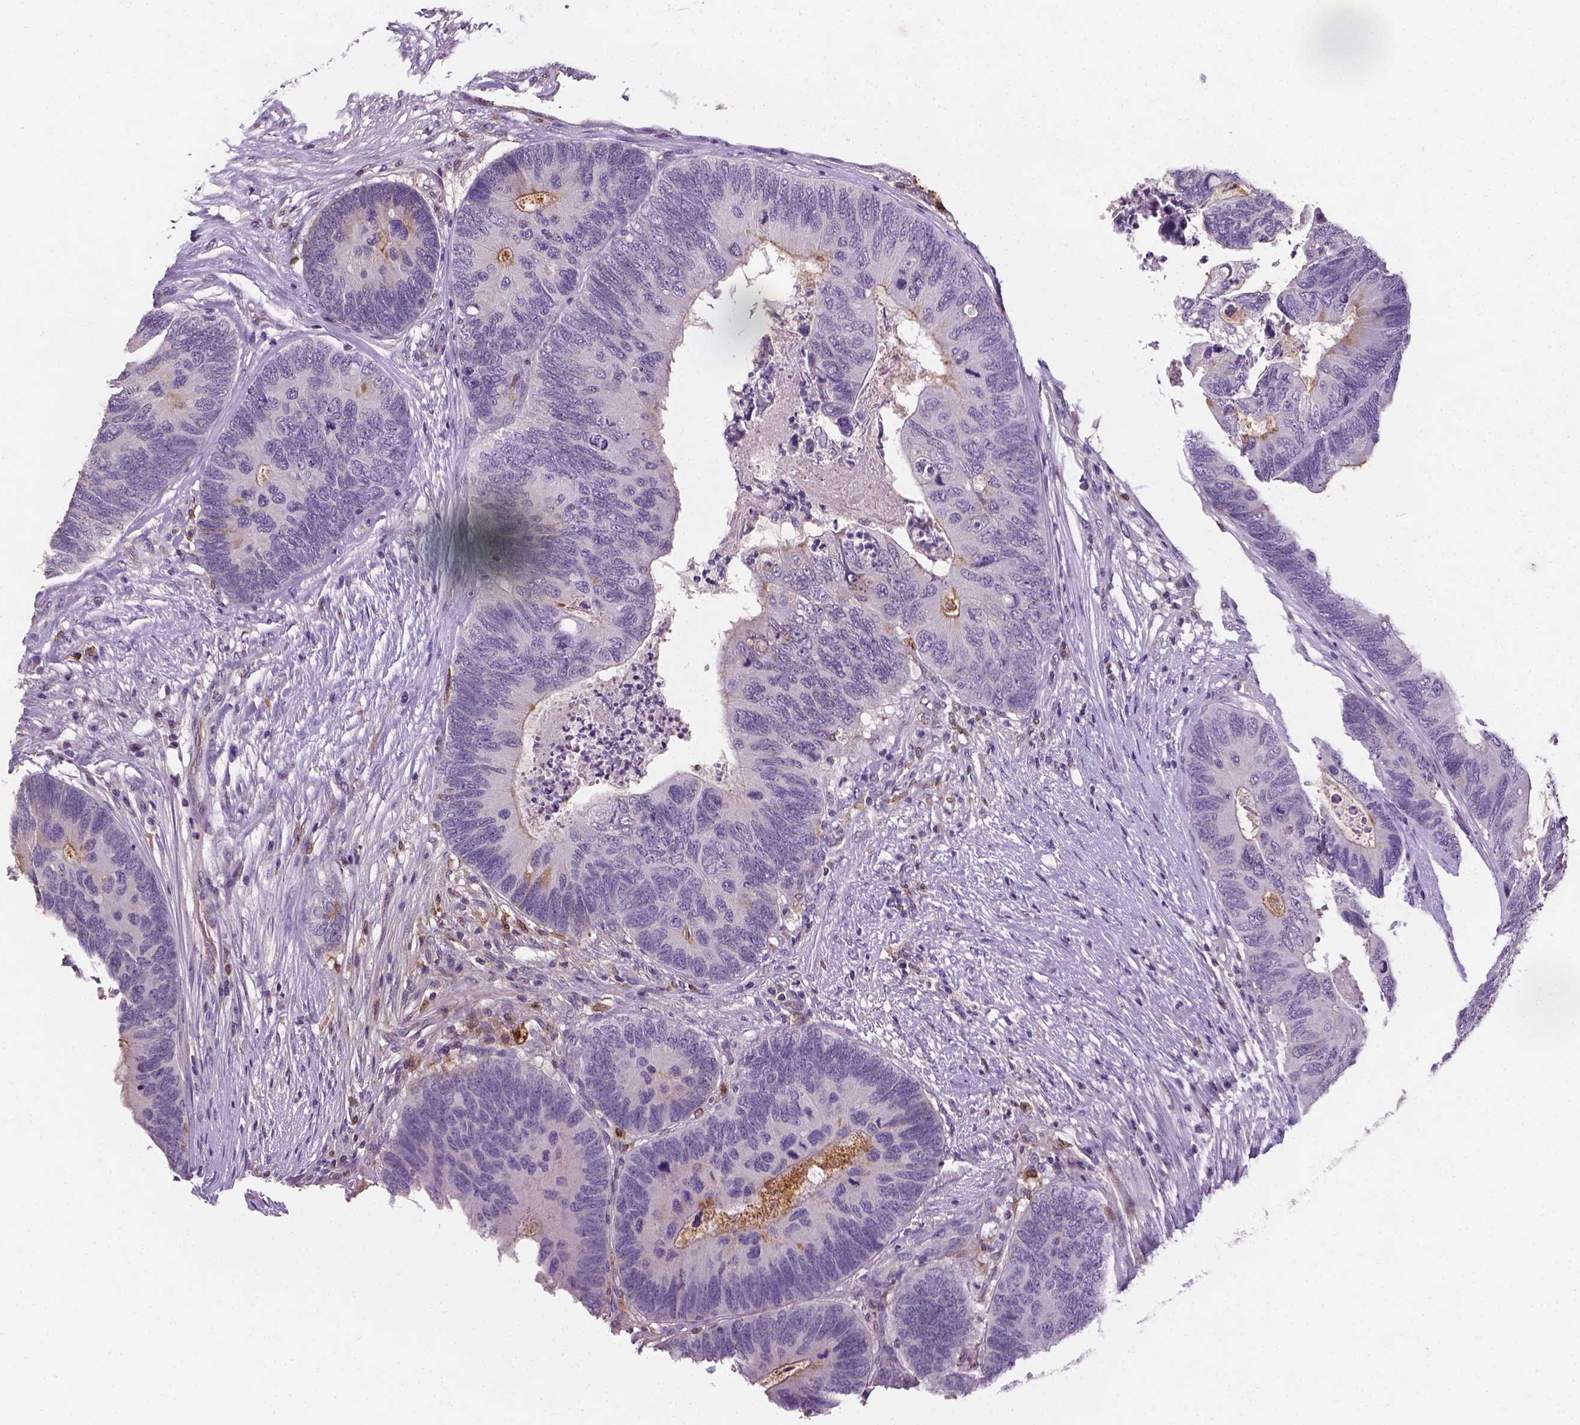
{"staining": {"intensity": "negative", "quantity": "none", "location": "none"}, "tissue": "colorectal cancer", "cell_type": "Tumor cells", "image_type": "cancer", "snomed": [{"axis": "morphology", "description": "Adenocarcinoma, NOS"}, {"axis": "topography", "description": "Colon"}], "caption": "Immunohistochemical staining of human colorectal cancer displays no significant staining in tumor cells. (Brightfield microscopy of DAB IHC at high magnification).", "gene": "APOE", "patient": {"sex": "female", "age": 67}}